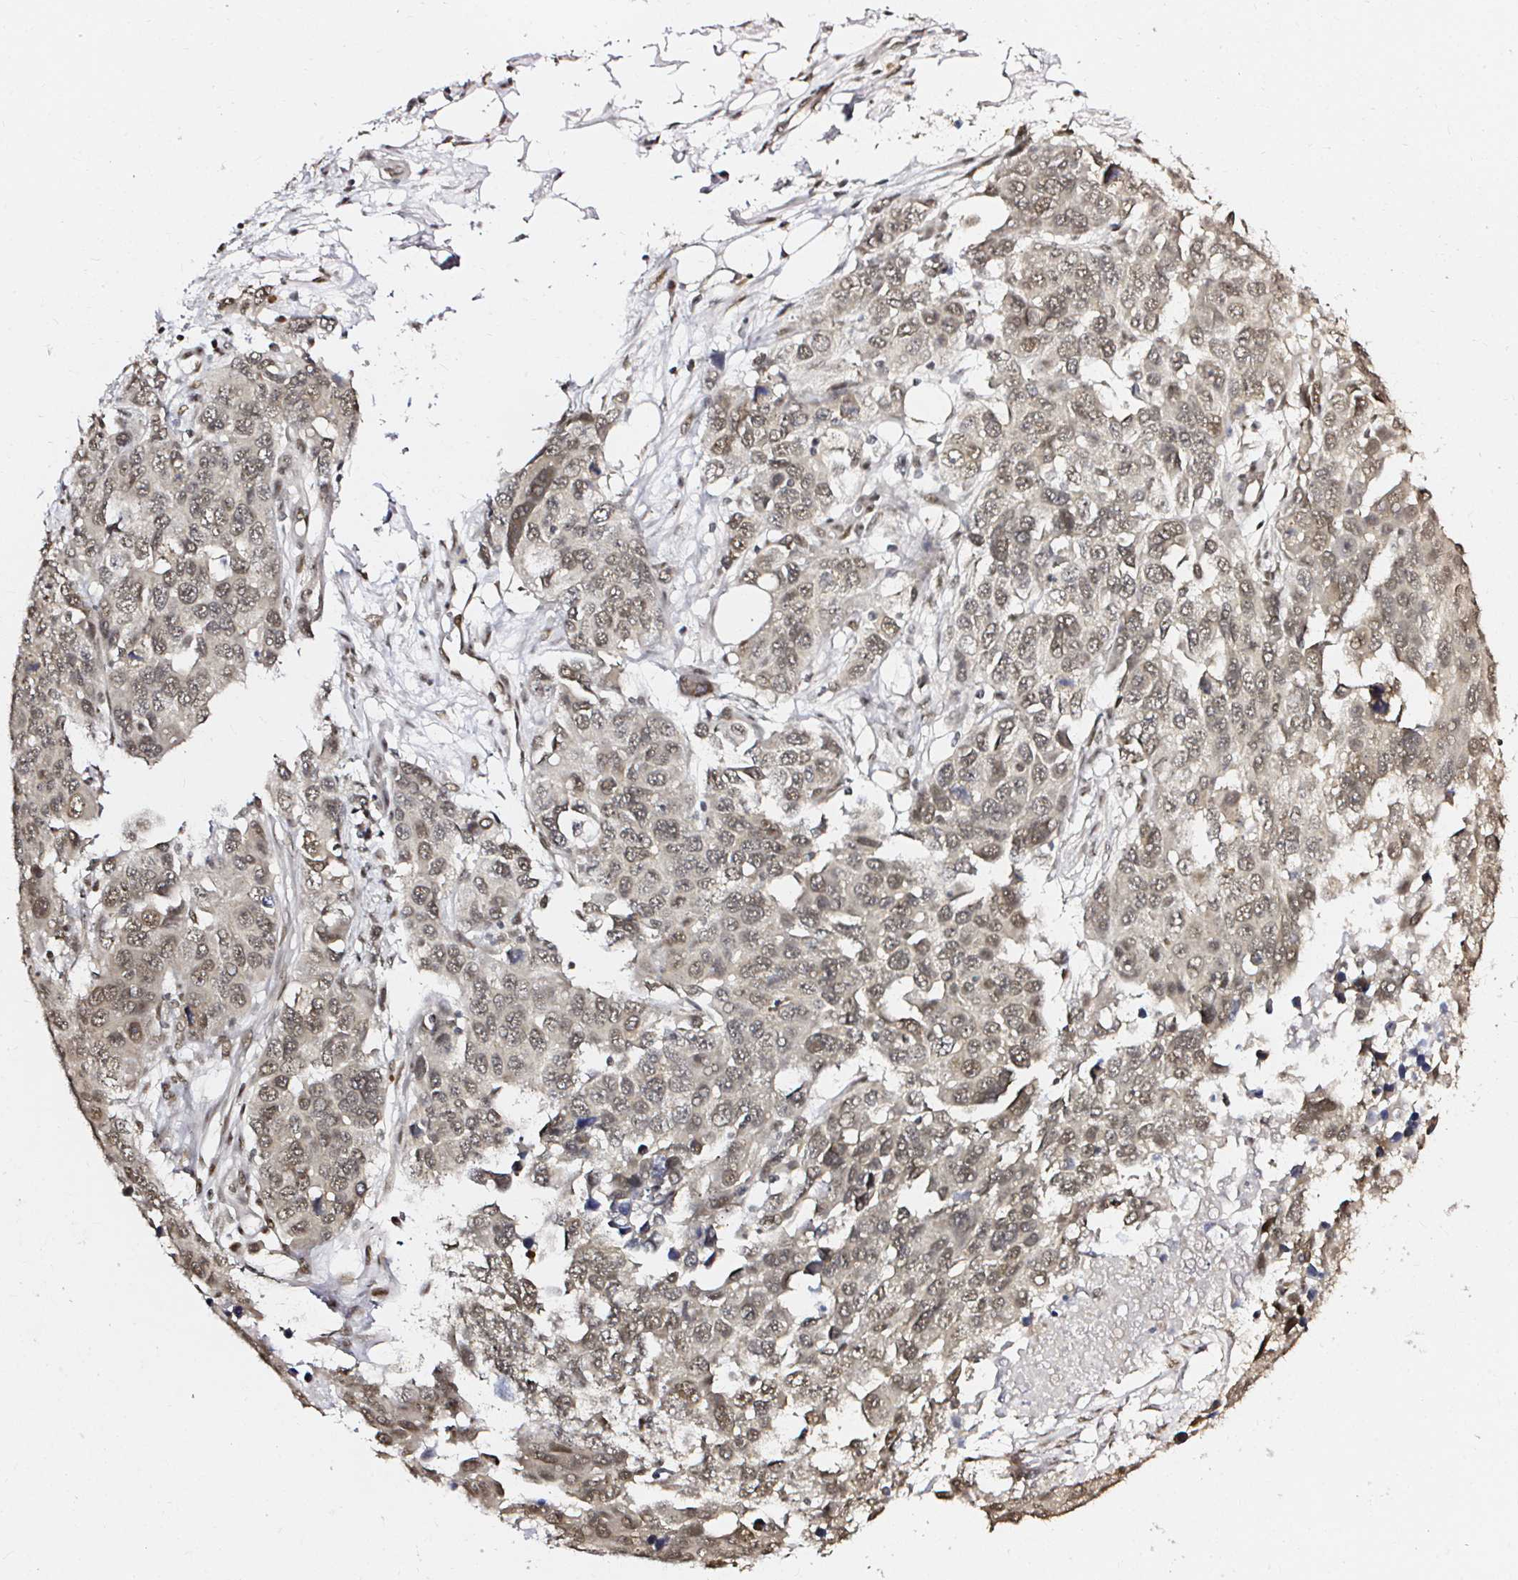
{"staining": {"intensity": "moderate", "quantity": ">75%", "location": "nuclear"}, "tissue": "ovarian cancer", "cell_type": "Tumor cells", "image_type": "cancer", "snomed": [{"axis": "morphology", "description": "Cystadenocarcinoma, serous, NOS"}, {"axis": "topography", "description": "Ovary"}], "caption": "Protein expression analysis of ovarian cancer shows moderate nuclear positivity in approximately >75% of tumor cells.", "gene": "SNRPC", "patient": {"sex": "female", "age": 76}}